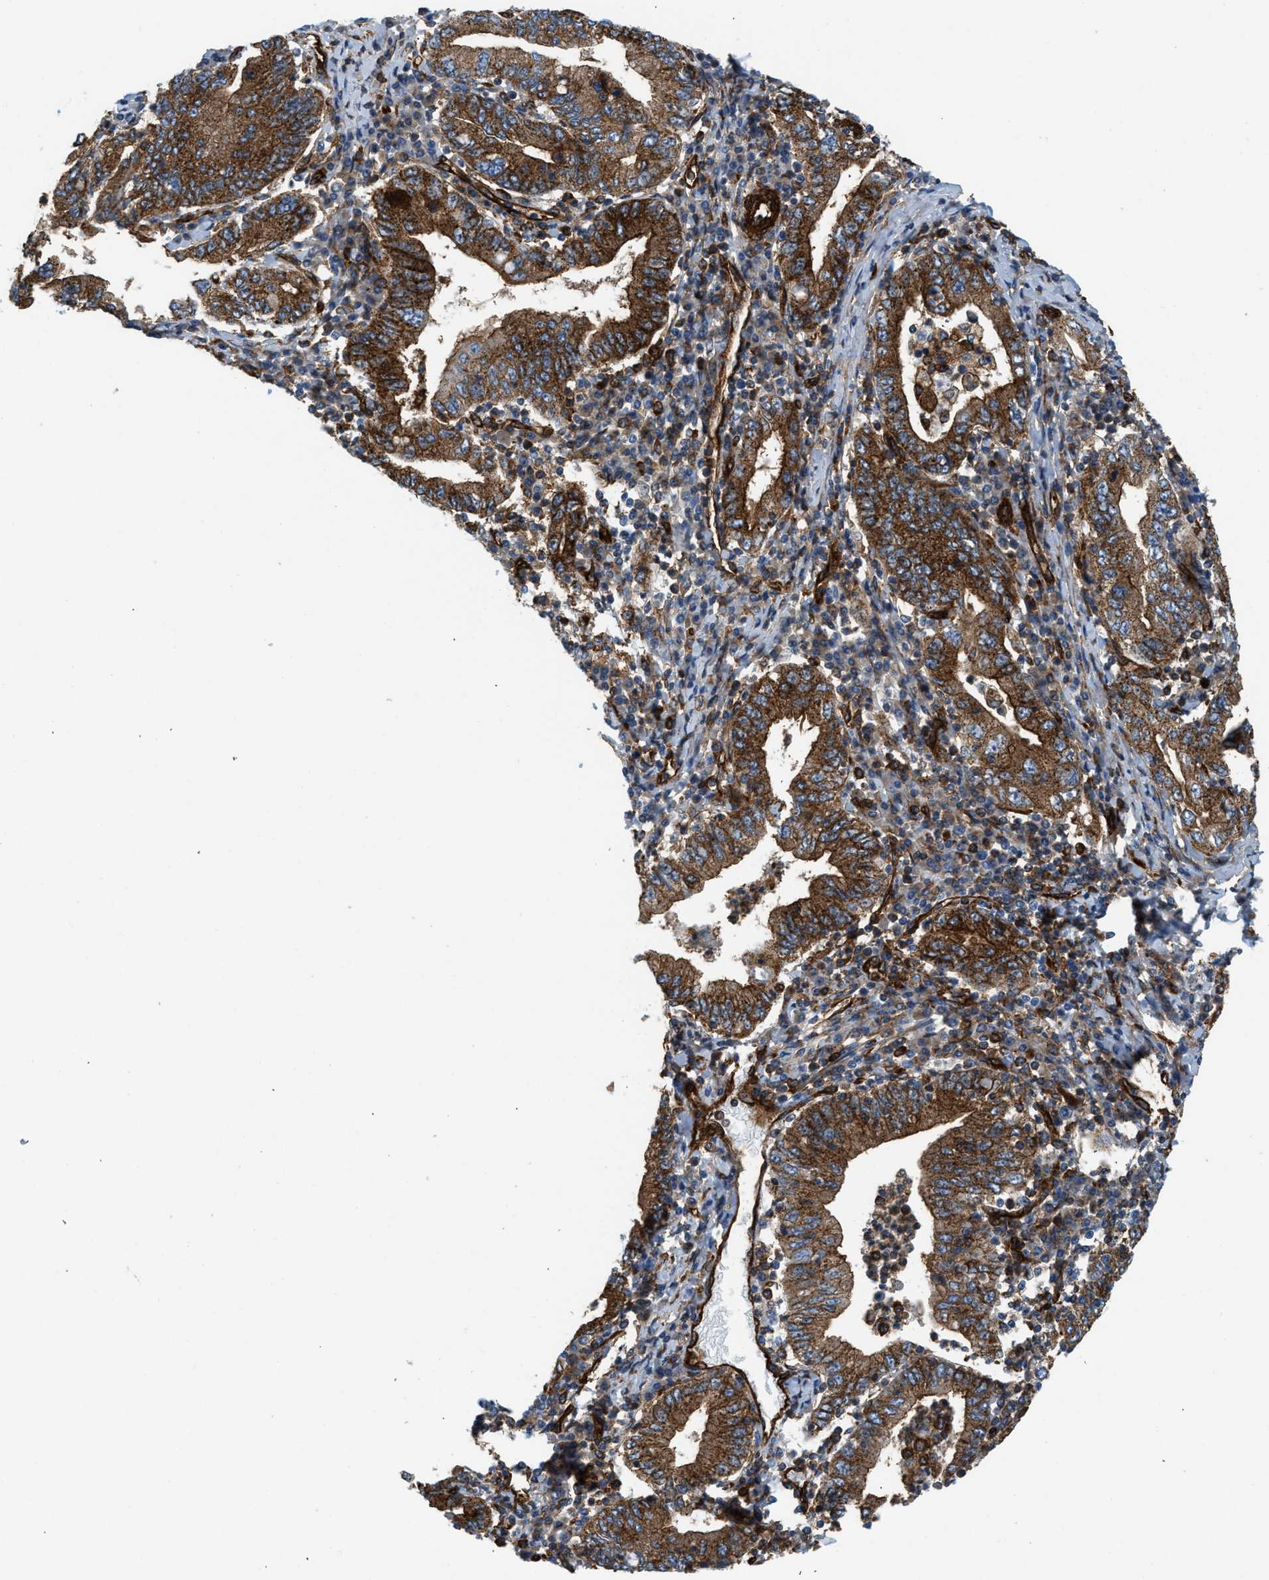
{"staining": {"intensity": "strong", "quantity": ">75%", "location": "cytoplasmic/membranous"}, "tissue": "stomach cancer", "cell_type": "Tumor cells", "image_type": "cancer", "snomed": [{"axis": "morphology", "description": "Normal tissue, NOS"}, {"axis": "morphology", "description": "Adenocarcinoma, NOS"}, {"axis": "topography", "description": "Esophagus"}, {"axis": "topography", "description": "Stomach, upper"}, {"axis": "topography", "description": "Peripheral nerve tissue"}], "caption": "Strong cytoplasmic/membranous positivity is appreciated in approximately >75% of tumor cells in adenocarcinoma (stomach).", "gene": "HIP1", "patient": {"sex": "male", "age": 62}}